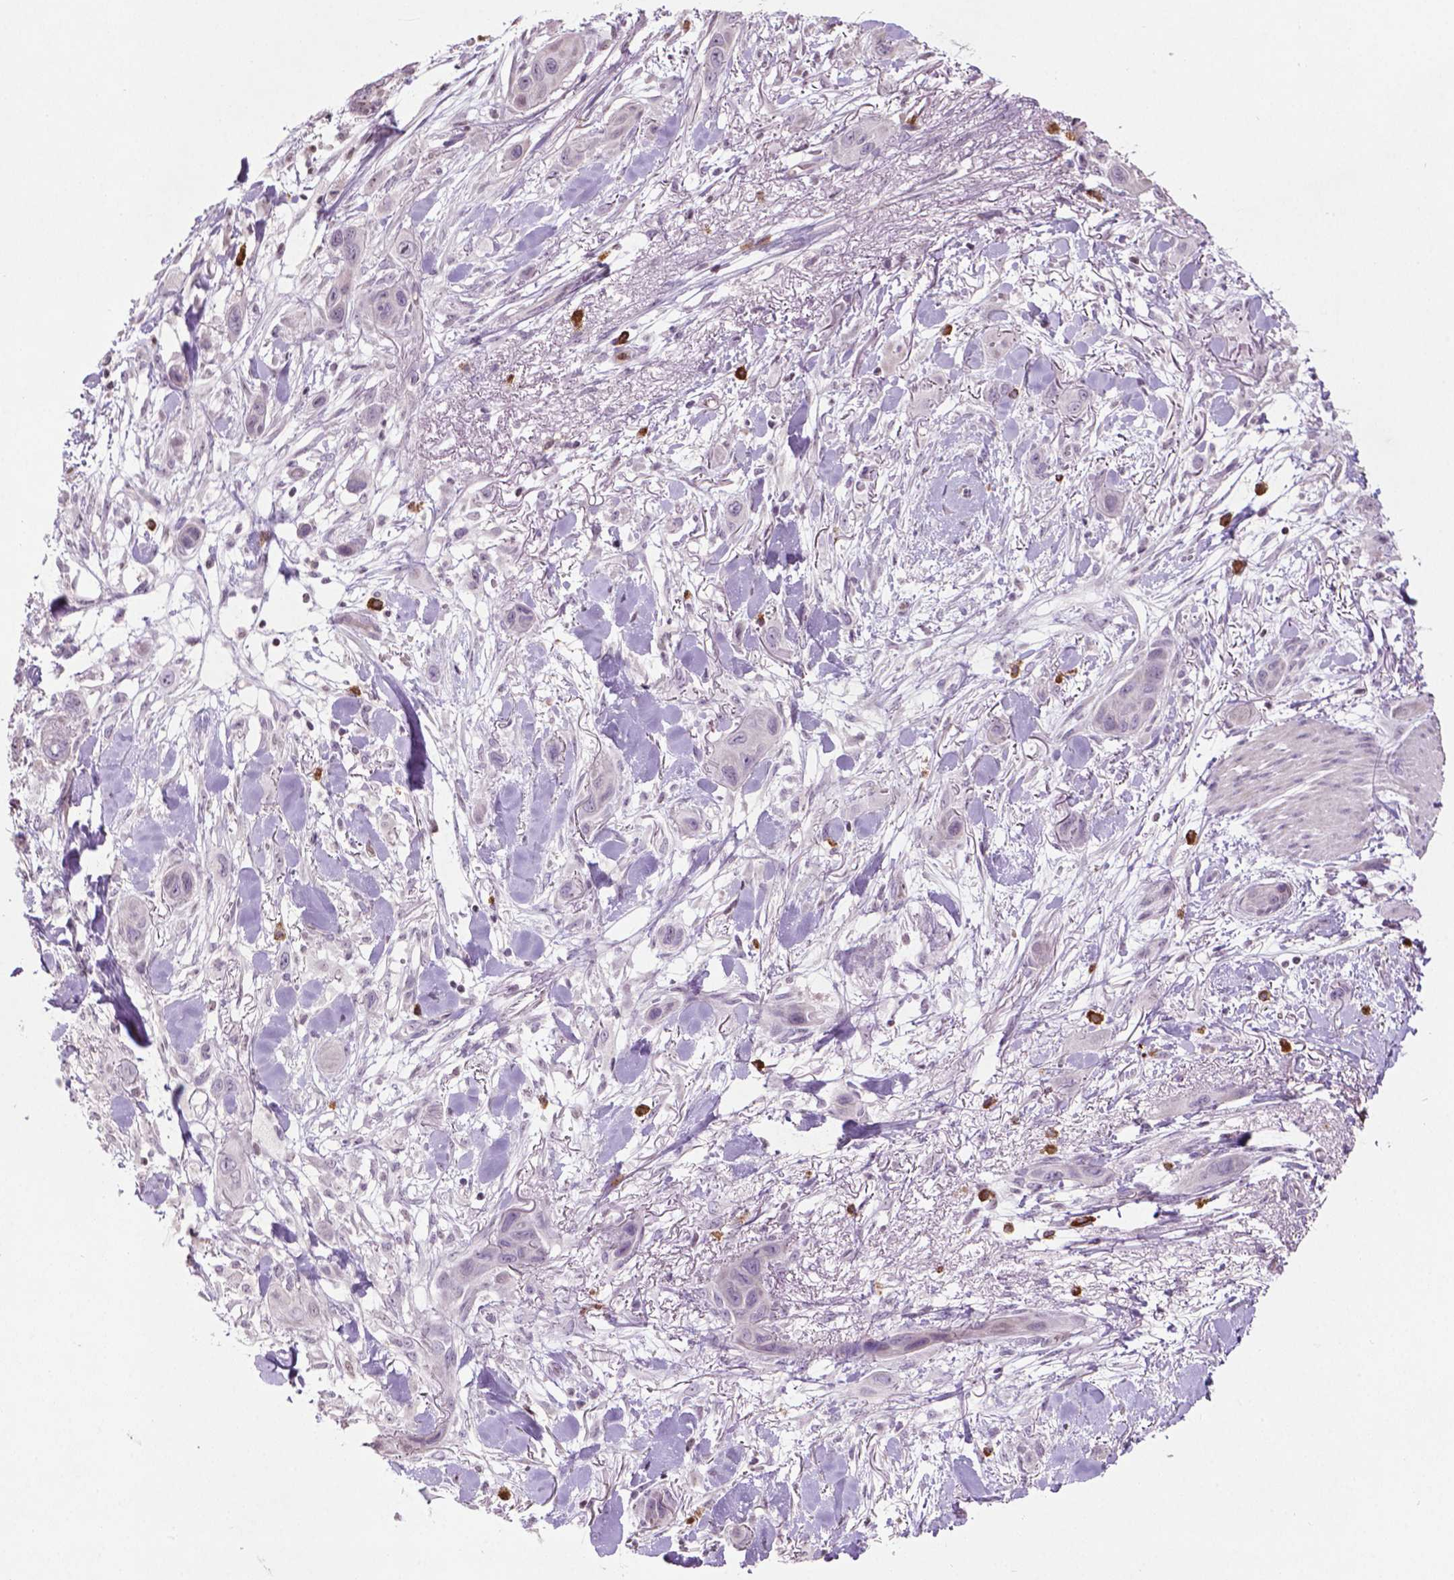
{"staining": {"intensity": "negative", "quantity": "none", "location": "none"}, "tissue": "skin cancer", "cell_type": "Tumor cells", "image_type": "cancer", "snomed": [{"axis": "morphology", "description": "Squamous cell carcinoma, NOS"}, {"axis": "topography", "description": "Skin"}], "caption": "Skin cancer stained for a protein using immunohistochemistry (IHC) shows no positivity tumor cells.", "gene": "NTNG2", "patient": {"sex": "male", "age": 79}}